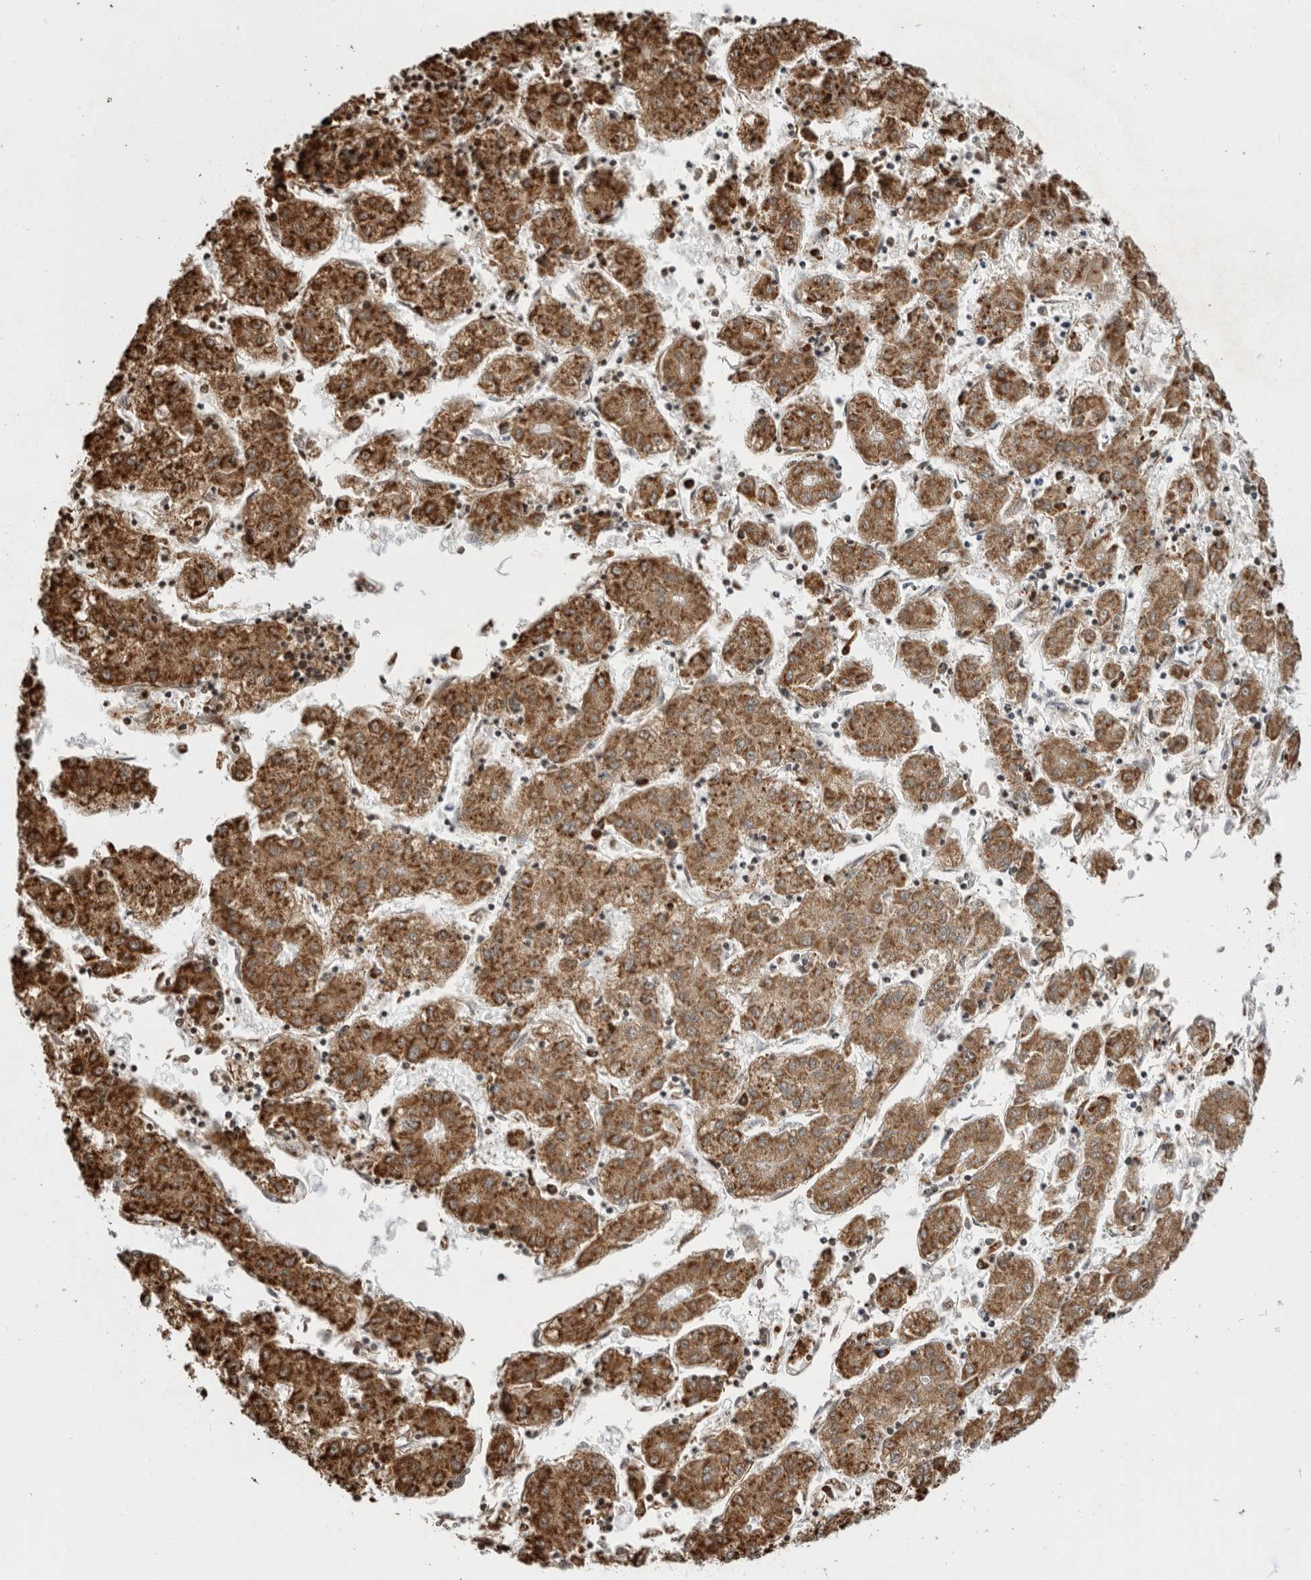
{"staining": {"intensity": "moderate", "quantity": ">75%", "location": "cytoplasmic/membranous"}, "tissue": "liver cancer", "cell_type": "Tumor cells", "image_type": "cancer", "snomed": [{"axis": "morphology", "description": "Carcinoma, Hepatocellular, NOS"}, {"axis": "topography", "description": "Liver"}], "caption": "Moderate cytoplasmic/membranous expression is seen in about >75% of tumor cells in liver cancer.", "gene": "FZD3", "patient": {"sex": "male", "age": 72}}